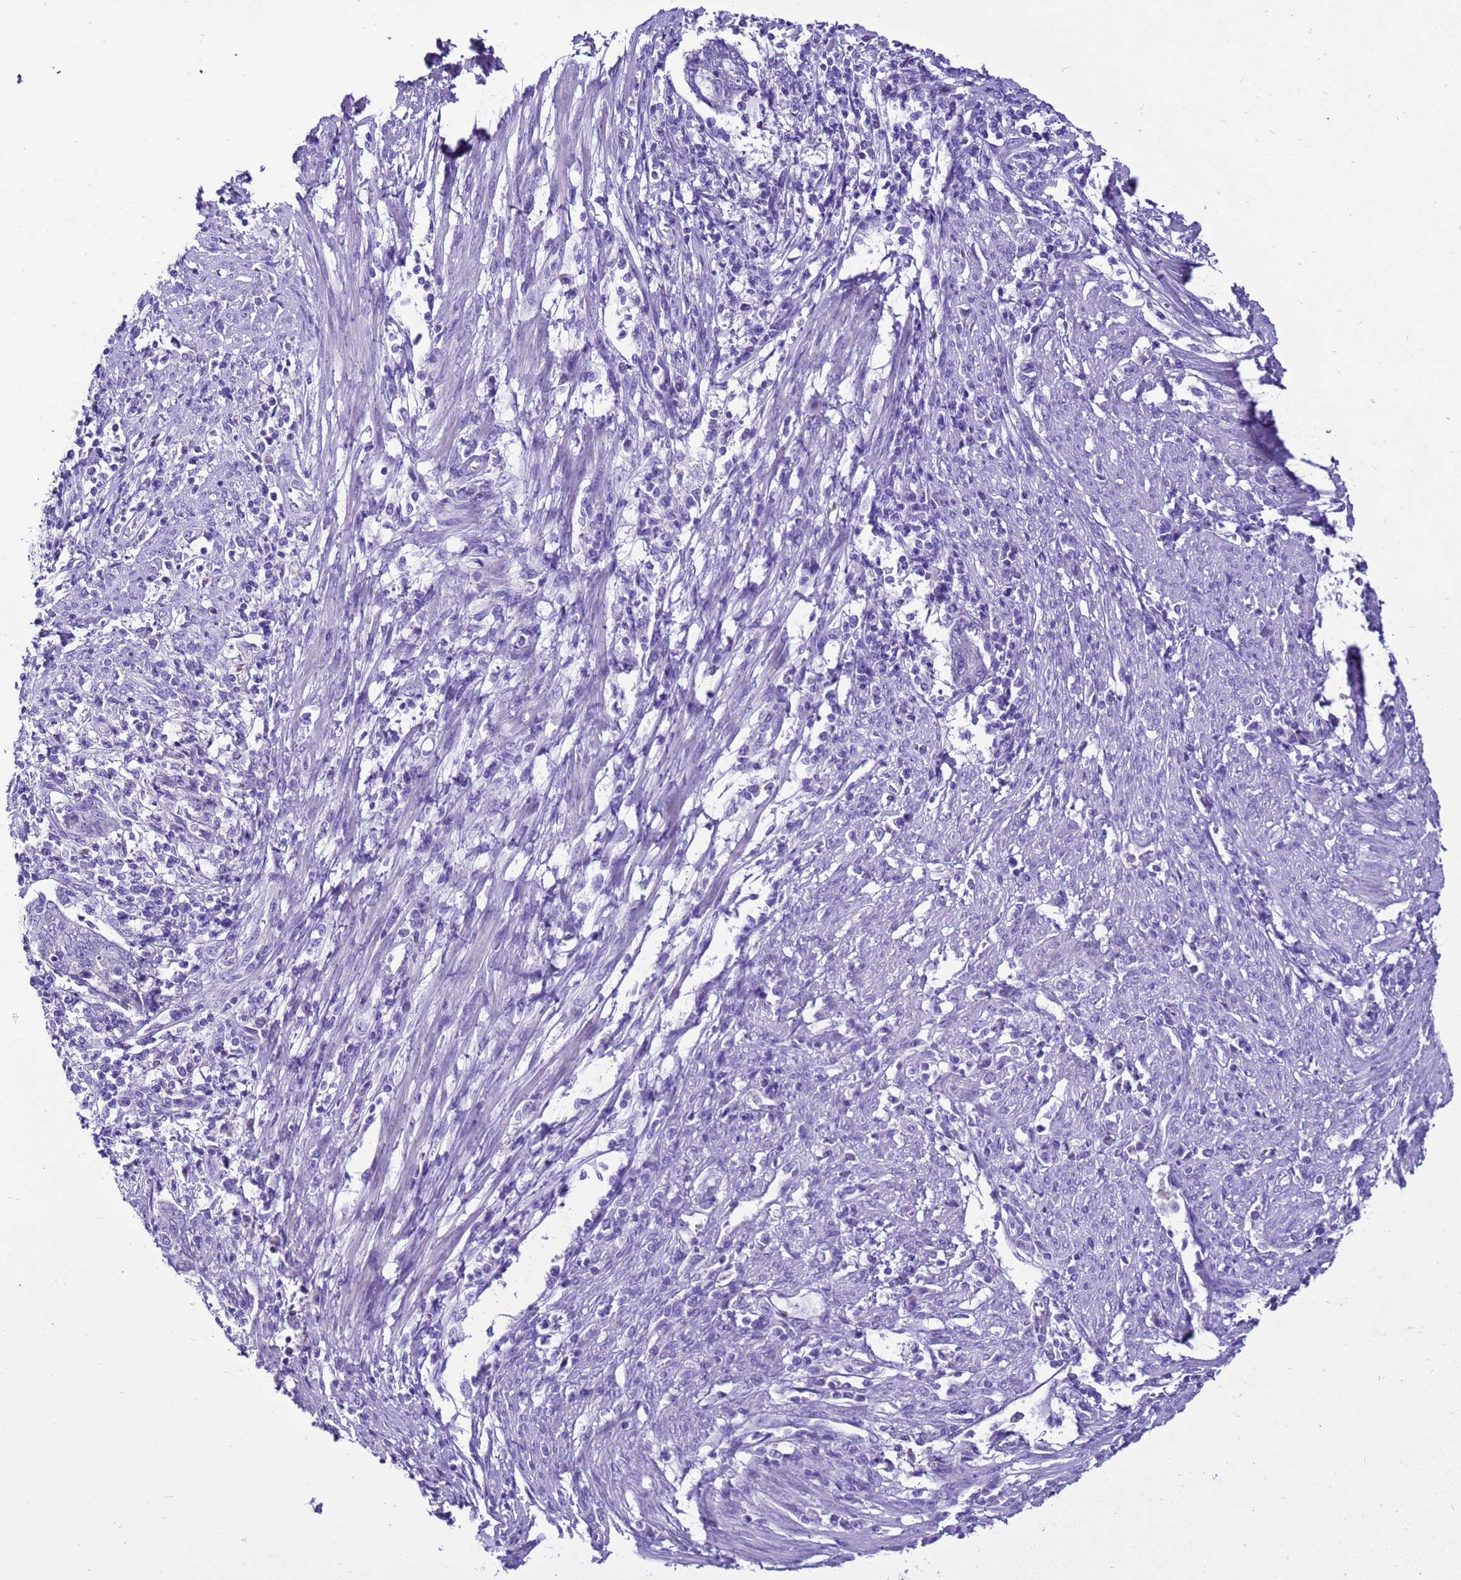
{"staining": {"intensity": "negative", "quantity": "none", "location": "none"}, "tissue": "endometrial cancer", "cell_type": "Tumor cells", "image_type": "cancer", "snomed": [{"axis": "morphology", "description": "Adenocarcinoma, NOS"}, {"axis": "topography", "description": "Uterus"}, {"axis": "topography", "description": "Endometrium"}], "caption": "High magnification brightfield microscopy of endometrial adenocarcinoma stained with DAB (brown) and counterstained with hematoxylin (blue): tumor cells show no significant expression. (IHC, brightfield microscopy, high magnification).", "gene": "BEST2", "patient": {"sex": "female", "age": 70}}